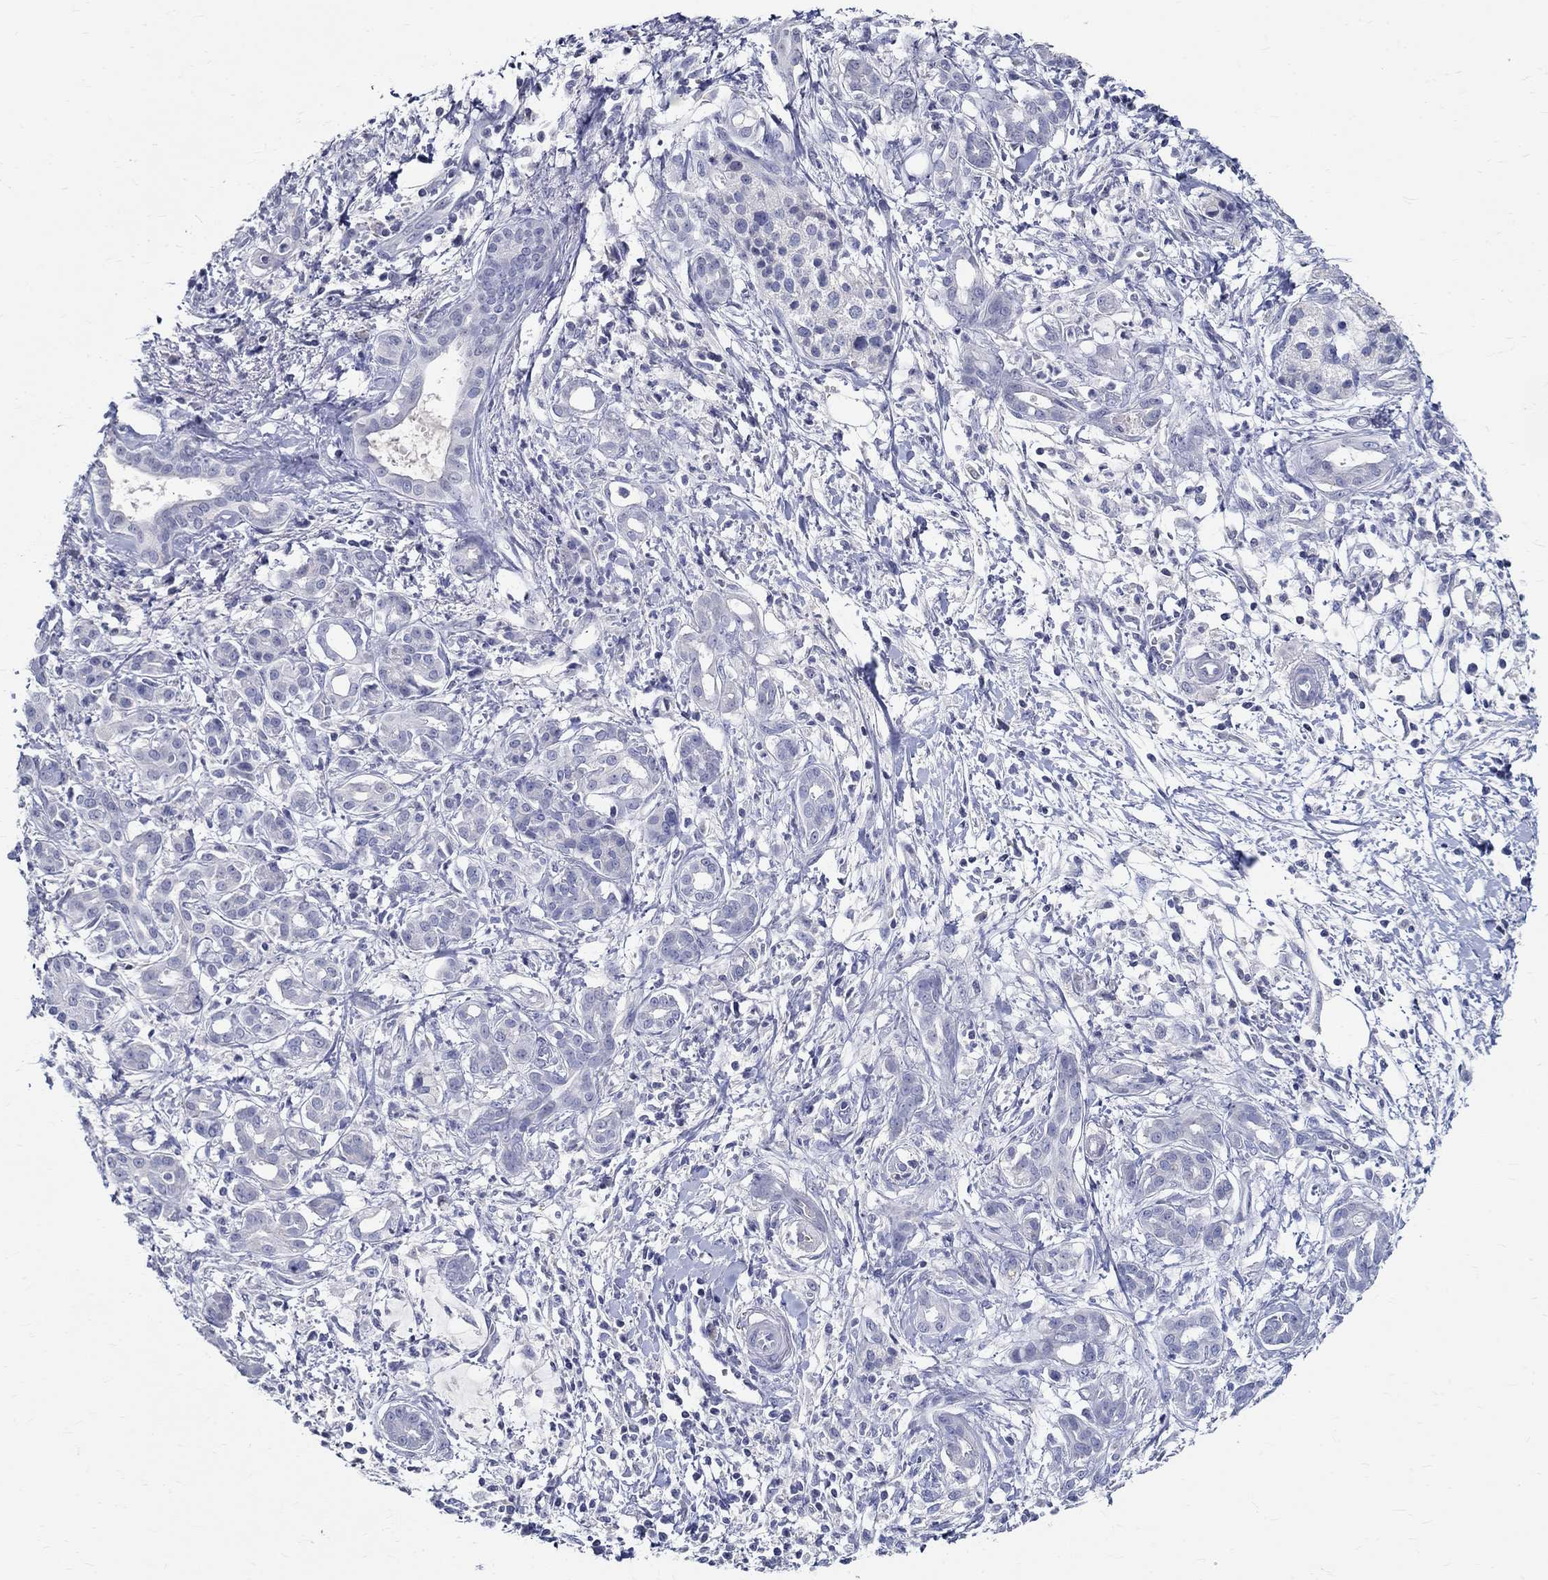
{"staining": {"intensity": "negative", "quantity": "none", "location": "none"}, "tissue": "pancreatic cancer", "cell_type": "Tumor cells", "image_type": "cancer", "snomed": [{"axis": "morphology", "description": "Adenocarcinoma, NOS"}, {"axis": "topography", "description": "Pancreas"}], "caption": "High power microscopy histopathology image of an immunohistochemistry (IHC) micrograph of pancreatic adenocarcinoma, revealing no significant positivity in tumor cells.", "gene": "CETN1", "patient": {"sex": "male", "age": 72}}